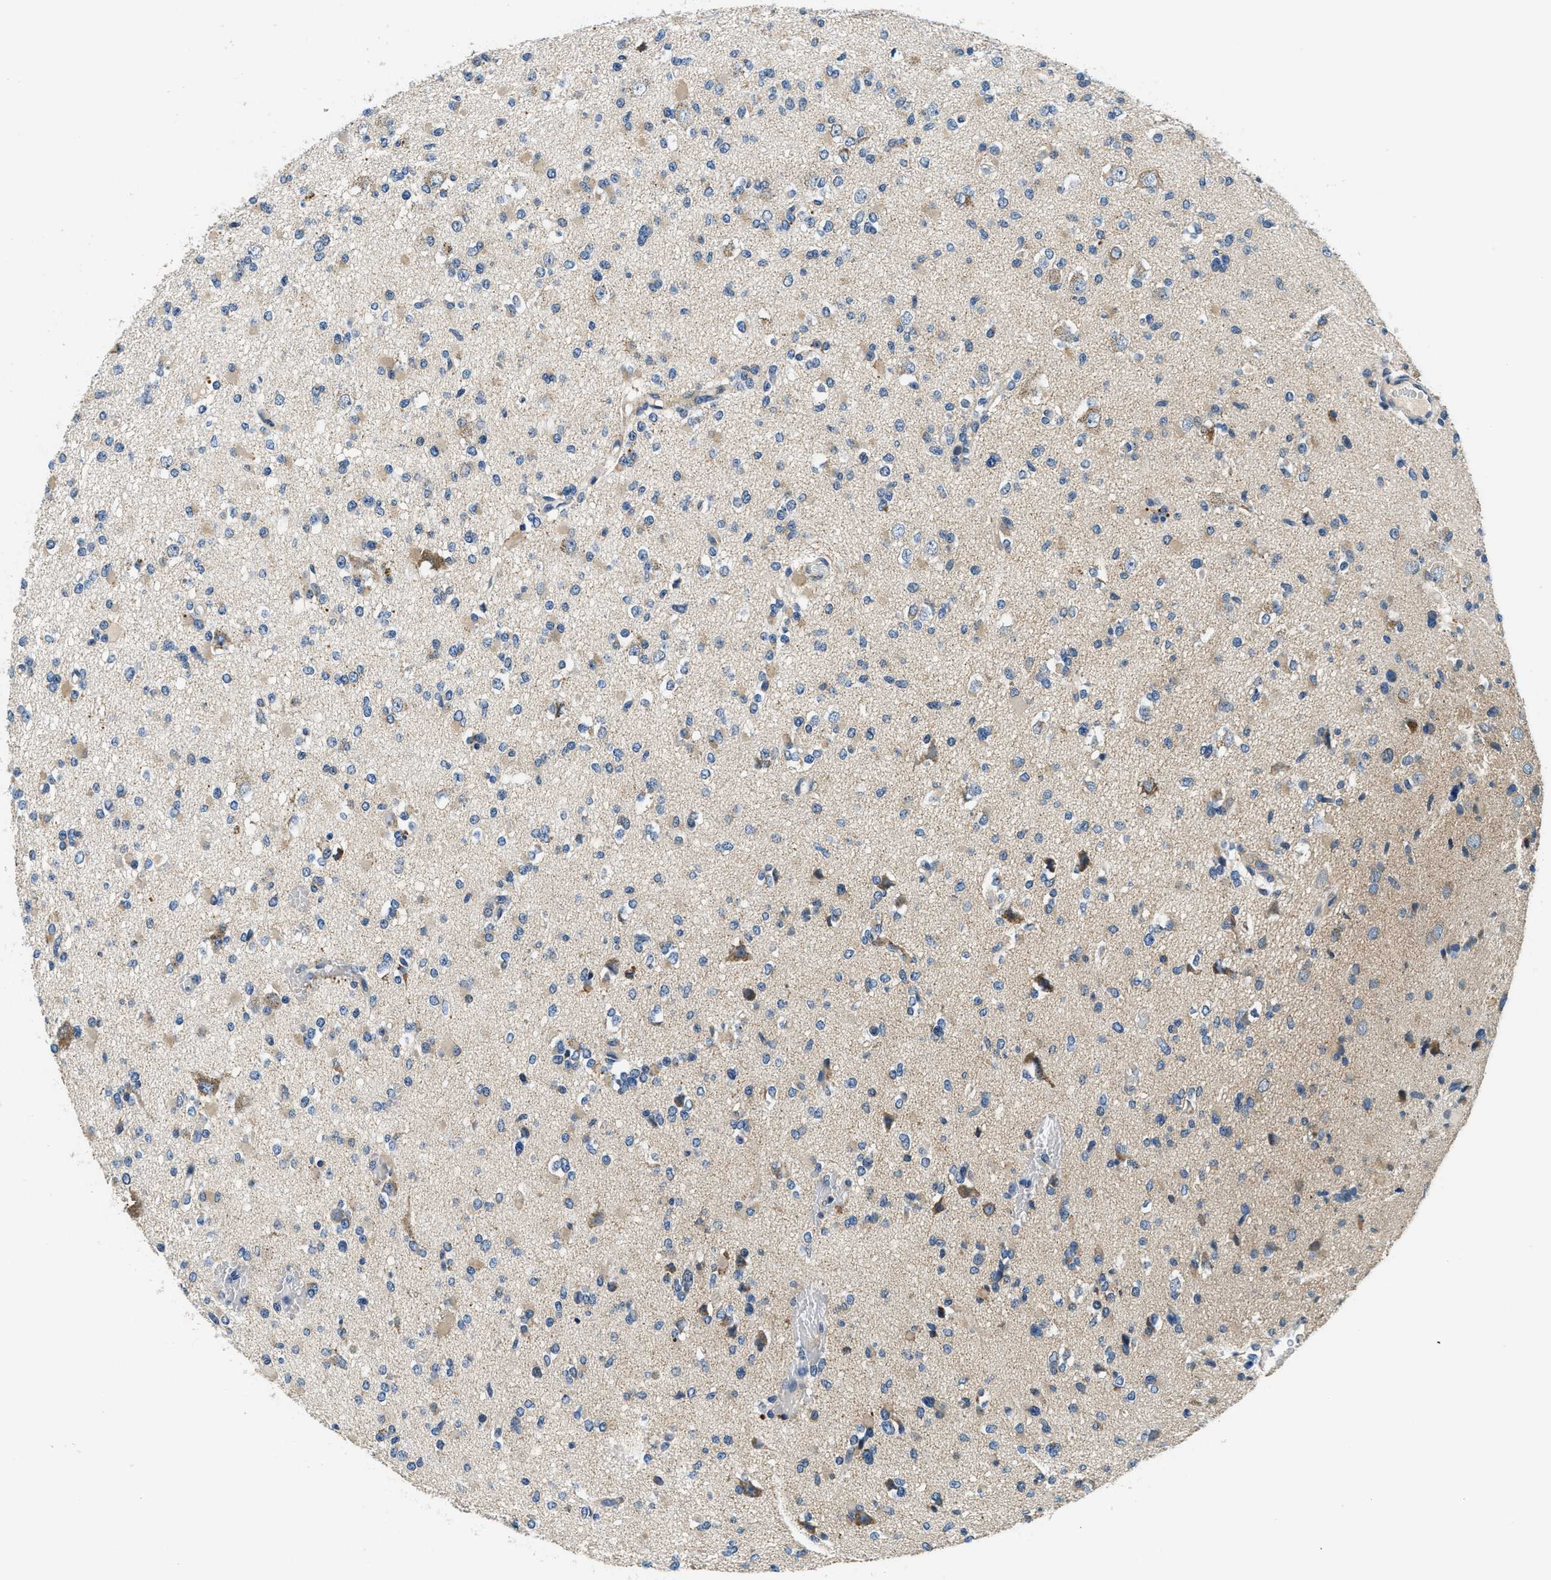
{"staining": {"intensity": "weak", "quantity": "<25%", "location": "cytoplasmic/membranous"}, "tissue": "glioma", "cell_type": "Tumor cells", "image_type": "cancer", "snomed": [{"axis": "morphology", "description": "Glioma, malignant, Low grade"}, {"axis": "topography", "description": "Brain"}], "caption": "This image is of glioma stained with immunohistochemistry (IHC) to label a protein in brown with the nuclei are counter-stained blue. There is no staining in tumor cells.", "gene": "ALDH3A2", "patient": {"sex": "female", "age": 22}}